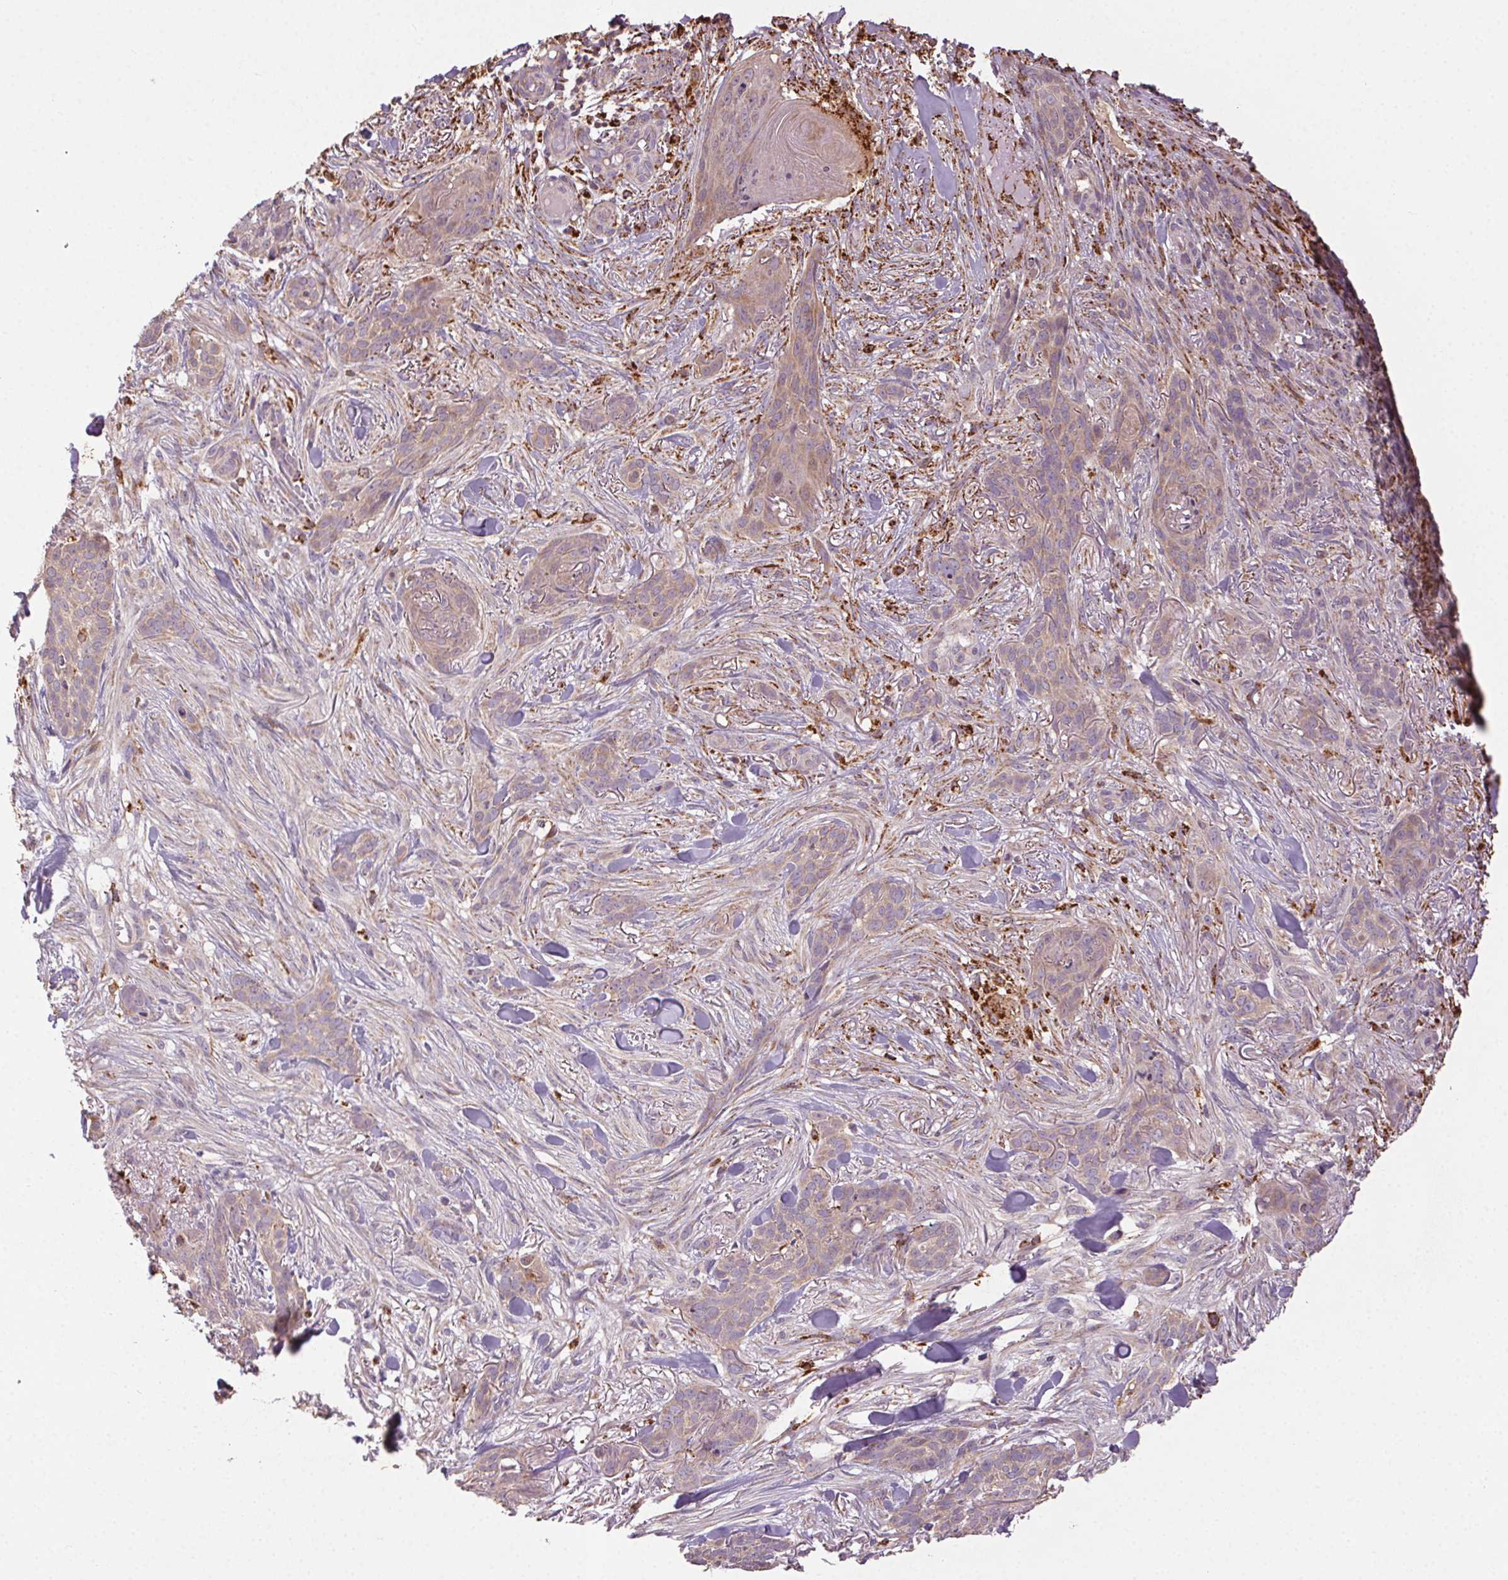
{"staining": {"intensity": "weak", "quantity": ">75%", "location": "cytoplasmic/membranous"}, "tissue": "skin cancer", "cell_type": "Tumor cells", "image_type": "cancer", "snomed": [{"axis": "morphology", "description": "Basal cell carcinoma"}, {"axis": "topography", "description": "Skin"}], "caption": "This histopathology image exhibits IHC staining of human skin cancer, with low weak cytoplasmic/membranous positivity in about >75% of tumor cells.", "gene": "FNBP1L", "patient": {"sex": "female", "age": 61}}